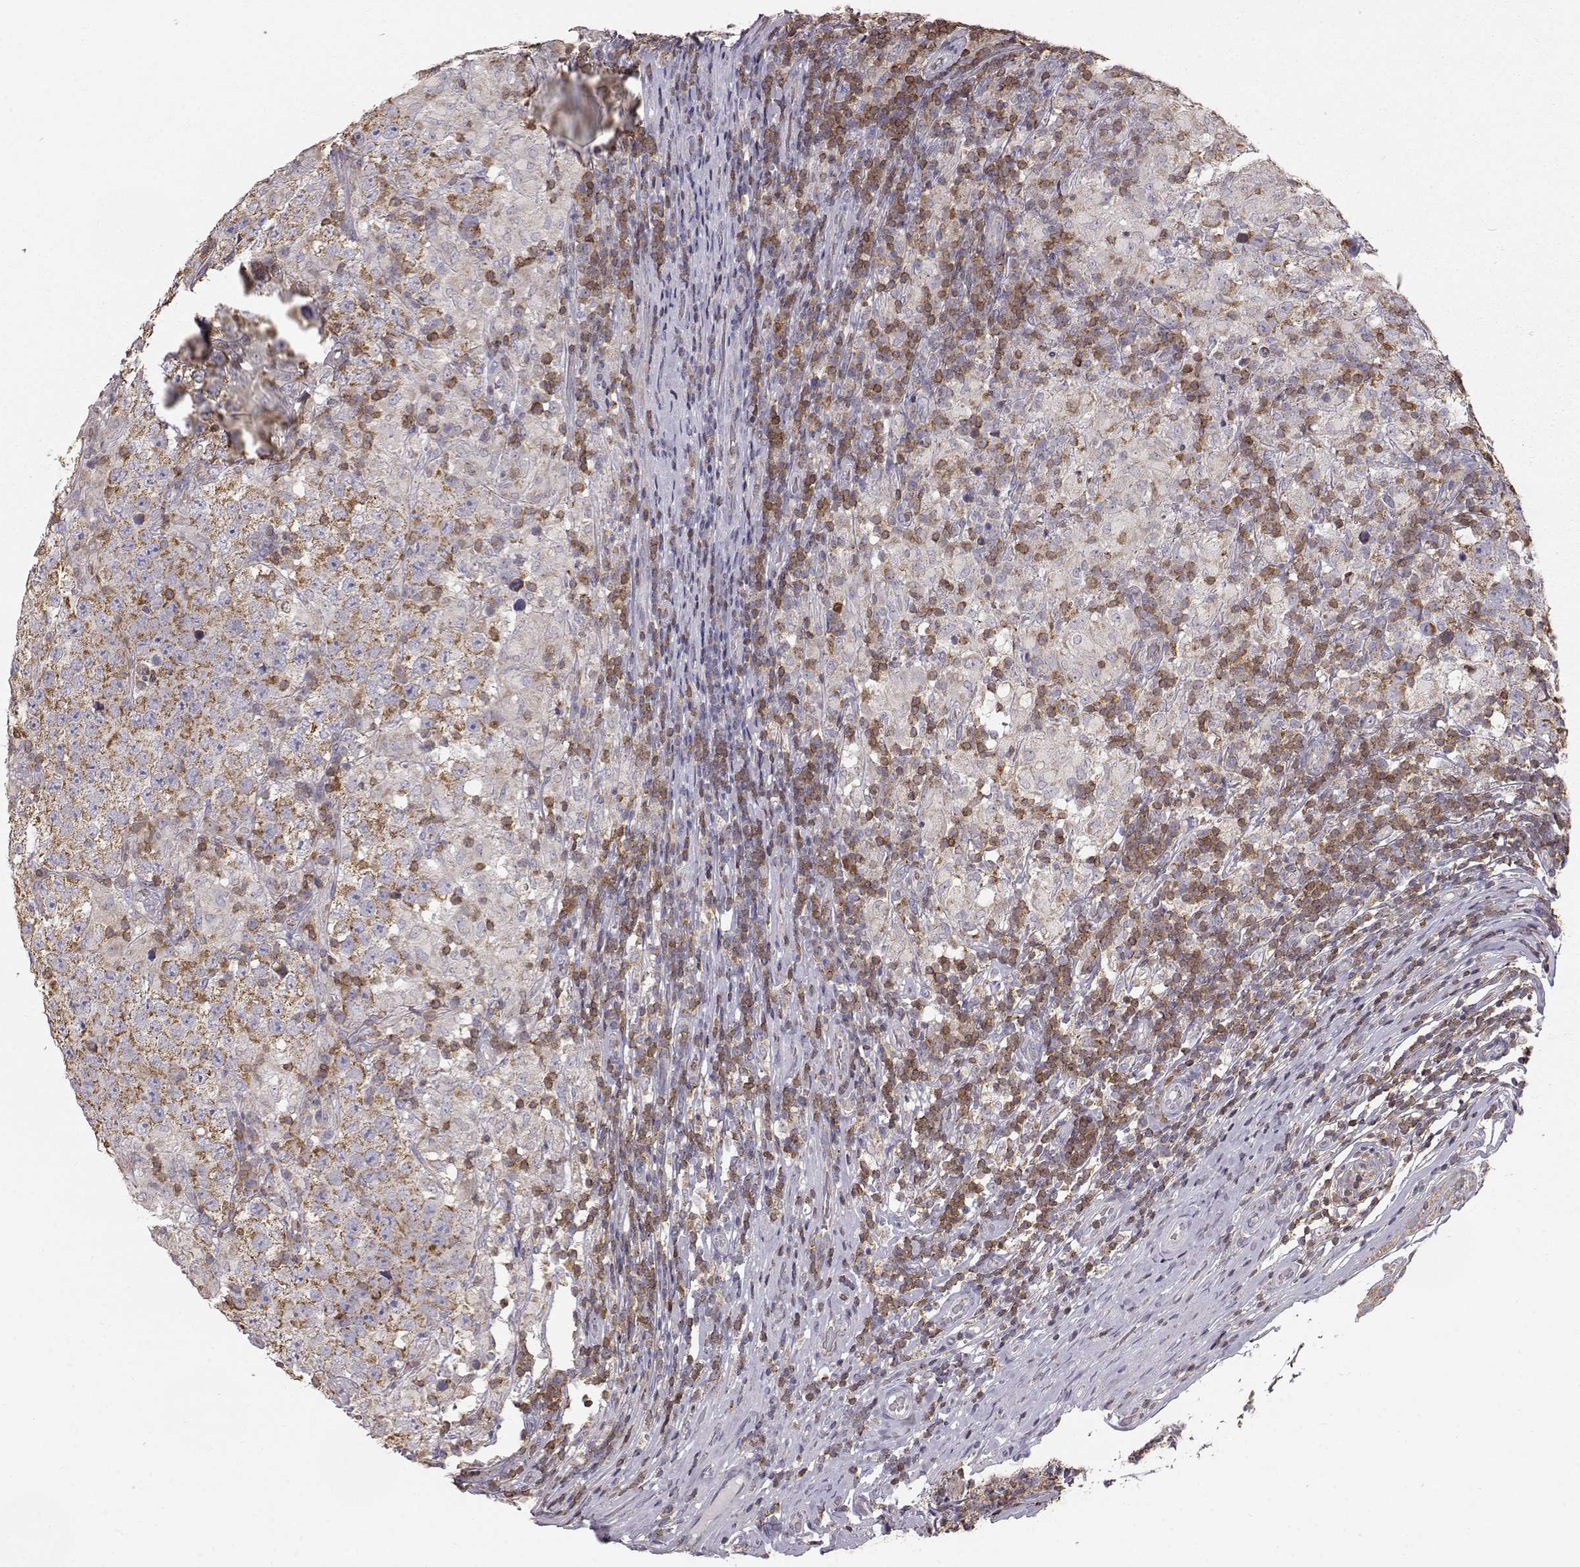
{"staining": {"intensity": "moderate", "quantity": ">75%", "location": "cytoplasmic/membranous"}, "tissue": "testis cancer", "cell_type": "Tumor cells", "image_type": "cancer", "snomed": [{"axis": "morphology", "description": "Seminoma, NOS"}, {"axis": "morphology", "description": "Carcinoma, Embryonal, NOS"}, {"axis": "topography", "description": "Testis"}], "caption": "Protein staining of testis cancer tissue demonstrates moderate cytoplasmic/membranous expression in approximately >75% of tumor cells.", "gene": "GRAP2", "patient": {"sex": "male", "age": 41}}